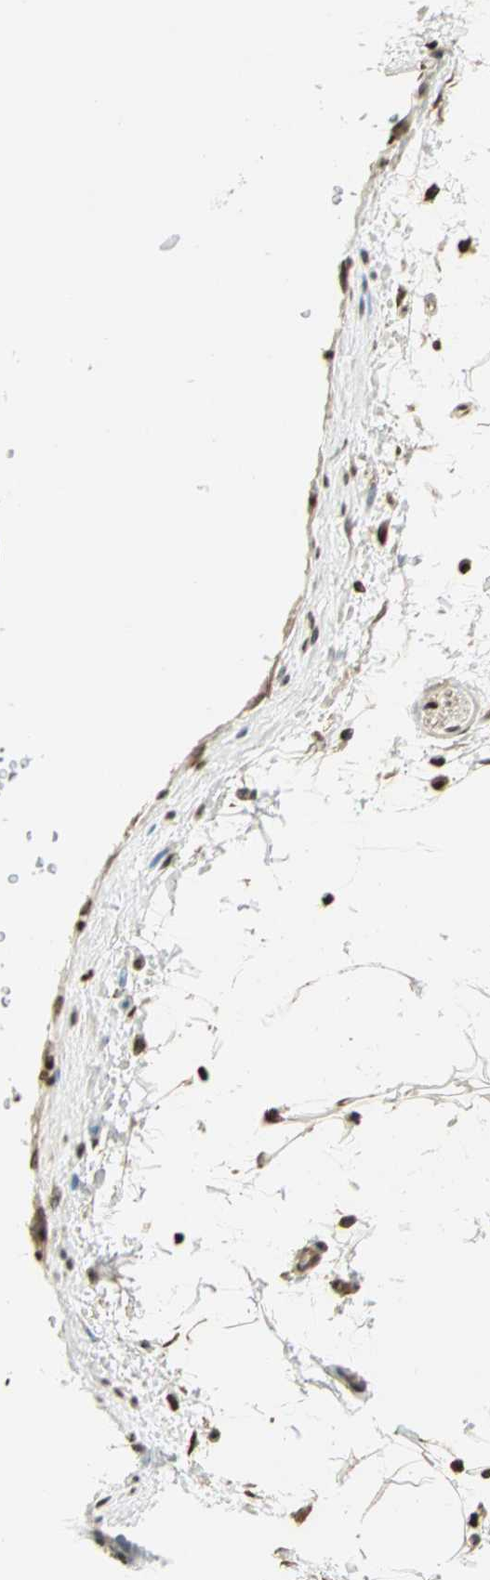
{"staining": {"intensity": "moderate", "quantity": ">75%", "location": "cytoplasmic/membranous,nuclear"}, "tissue": "adipose tissue", "cell_type": "Adipocytes", "image_type": "normal", "snomed": [{"axis": "morphology", "description": "Normal tissue, NOS"}, {"axis": "topography", "description": "Soft tissue"}], "caption": "Moderate cytoplasmic/membranous,nuclear protein staining is seen in about >75% of adipocytes in adipose tissue. (DAB = brown stain, brightfield microscopy at high magnification).", "gene": "LGALS3", "patient": {"sex": "male", "age": 72}}